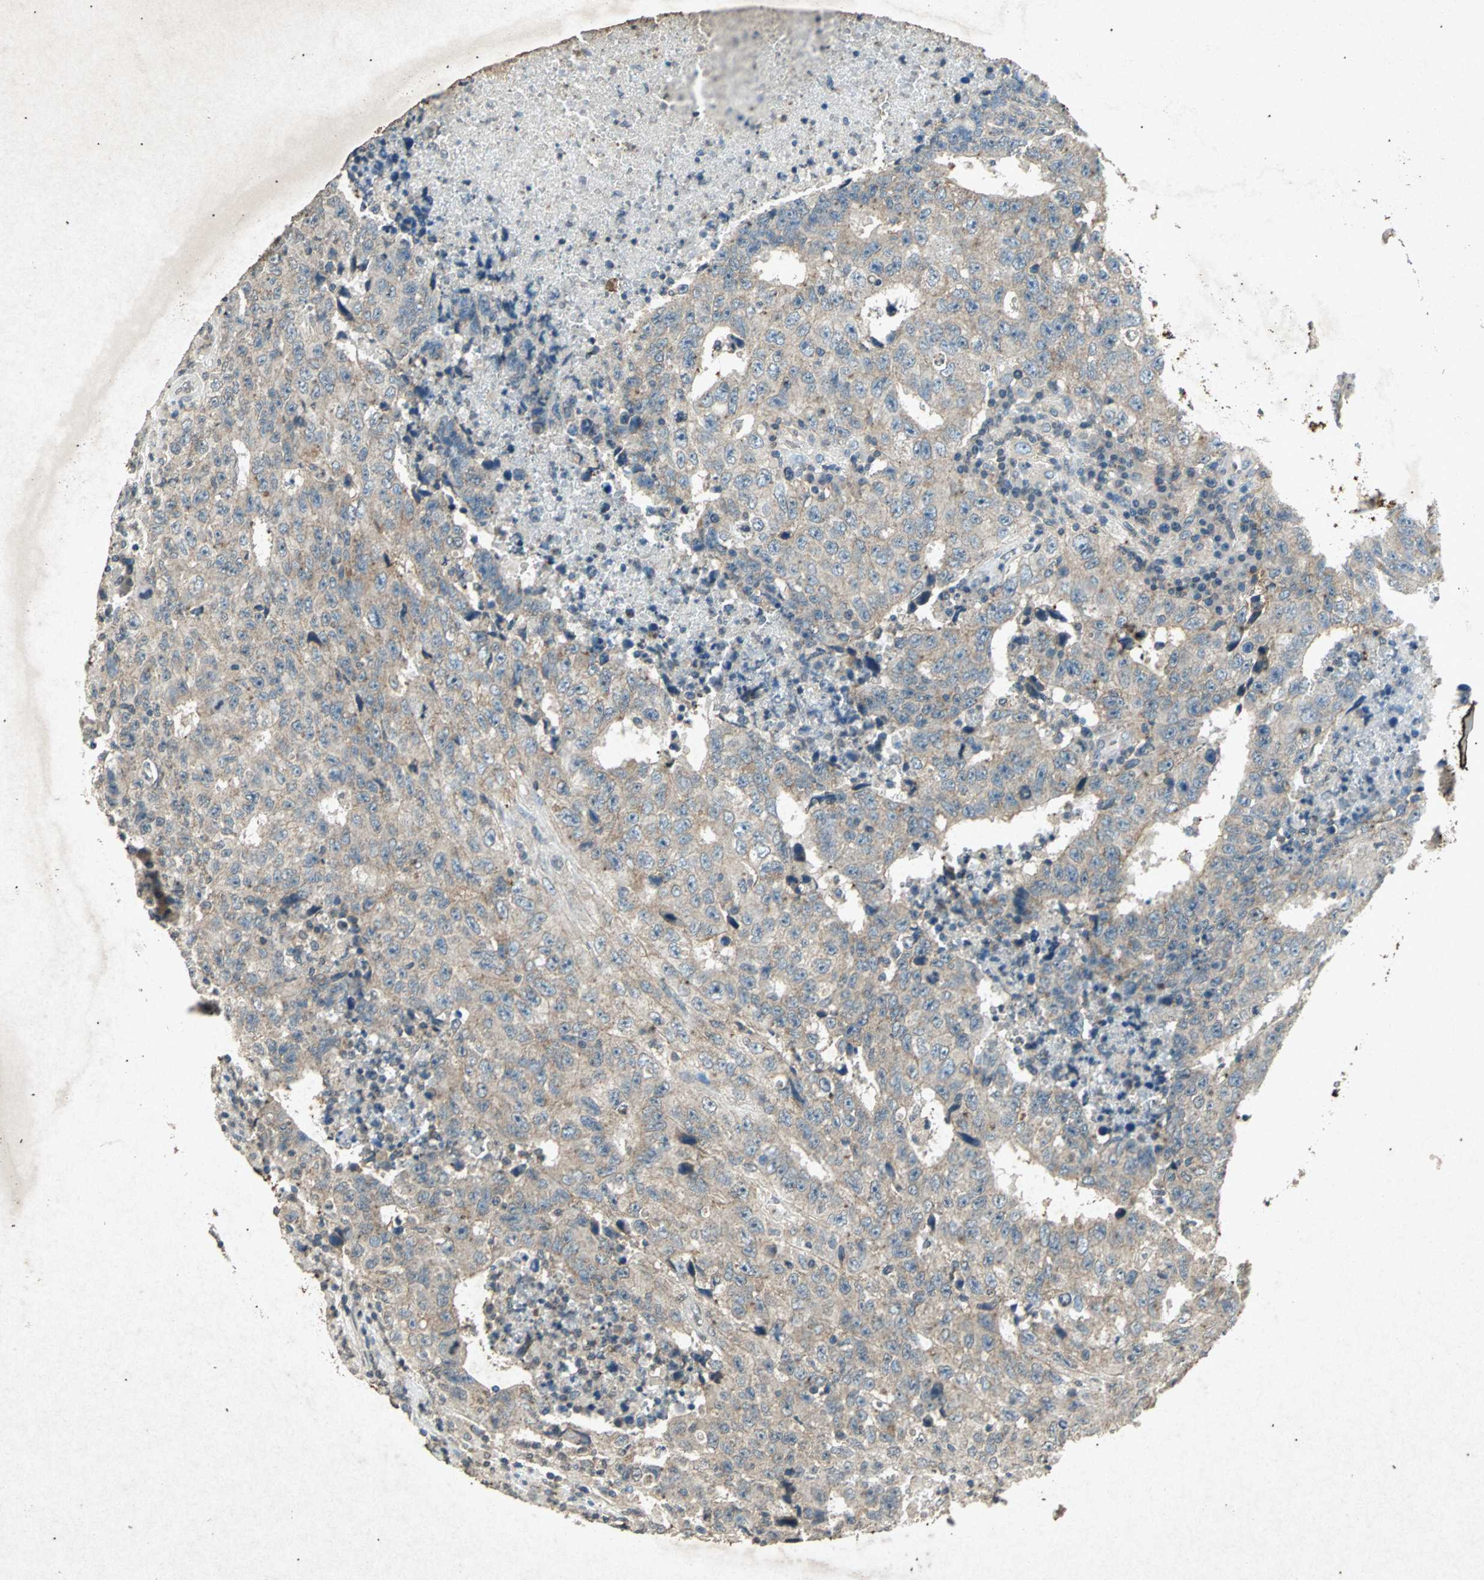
{"staining": {"intensity": "weak", "quantity": "<25%", "location": "cytoplasmic/membranous"}, "tissue": "testis cancer", "cell_type": "Tumor cells", "image_type": "cancer", "snomed": [{"axis": "morphology", "description": "Necrosis, NOS"}, {"axis": "morphology", "description": "Carcinoma, Embryonal, NOS"}, {"axis": "topography", "description": "Testis"}], "caption": "This is an IHC image of human embryonal carcinoma (testis). There is no expression in tumor cells.", "gene": "PSEN1", "patient": {"sex": "male", "age": 19}}